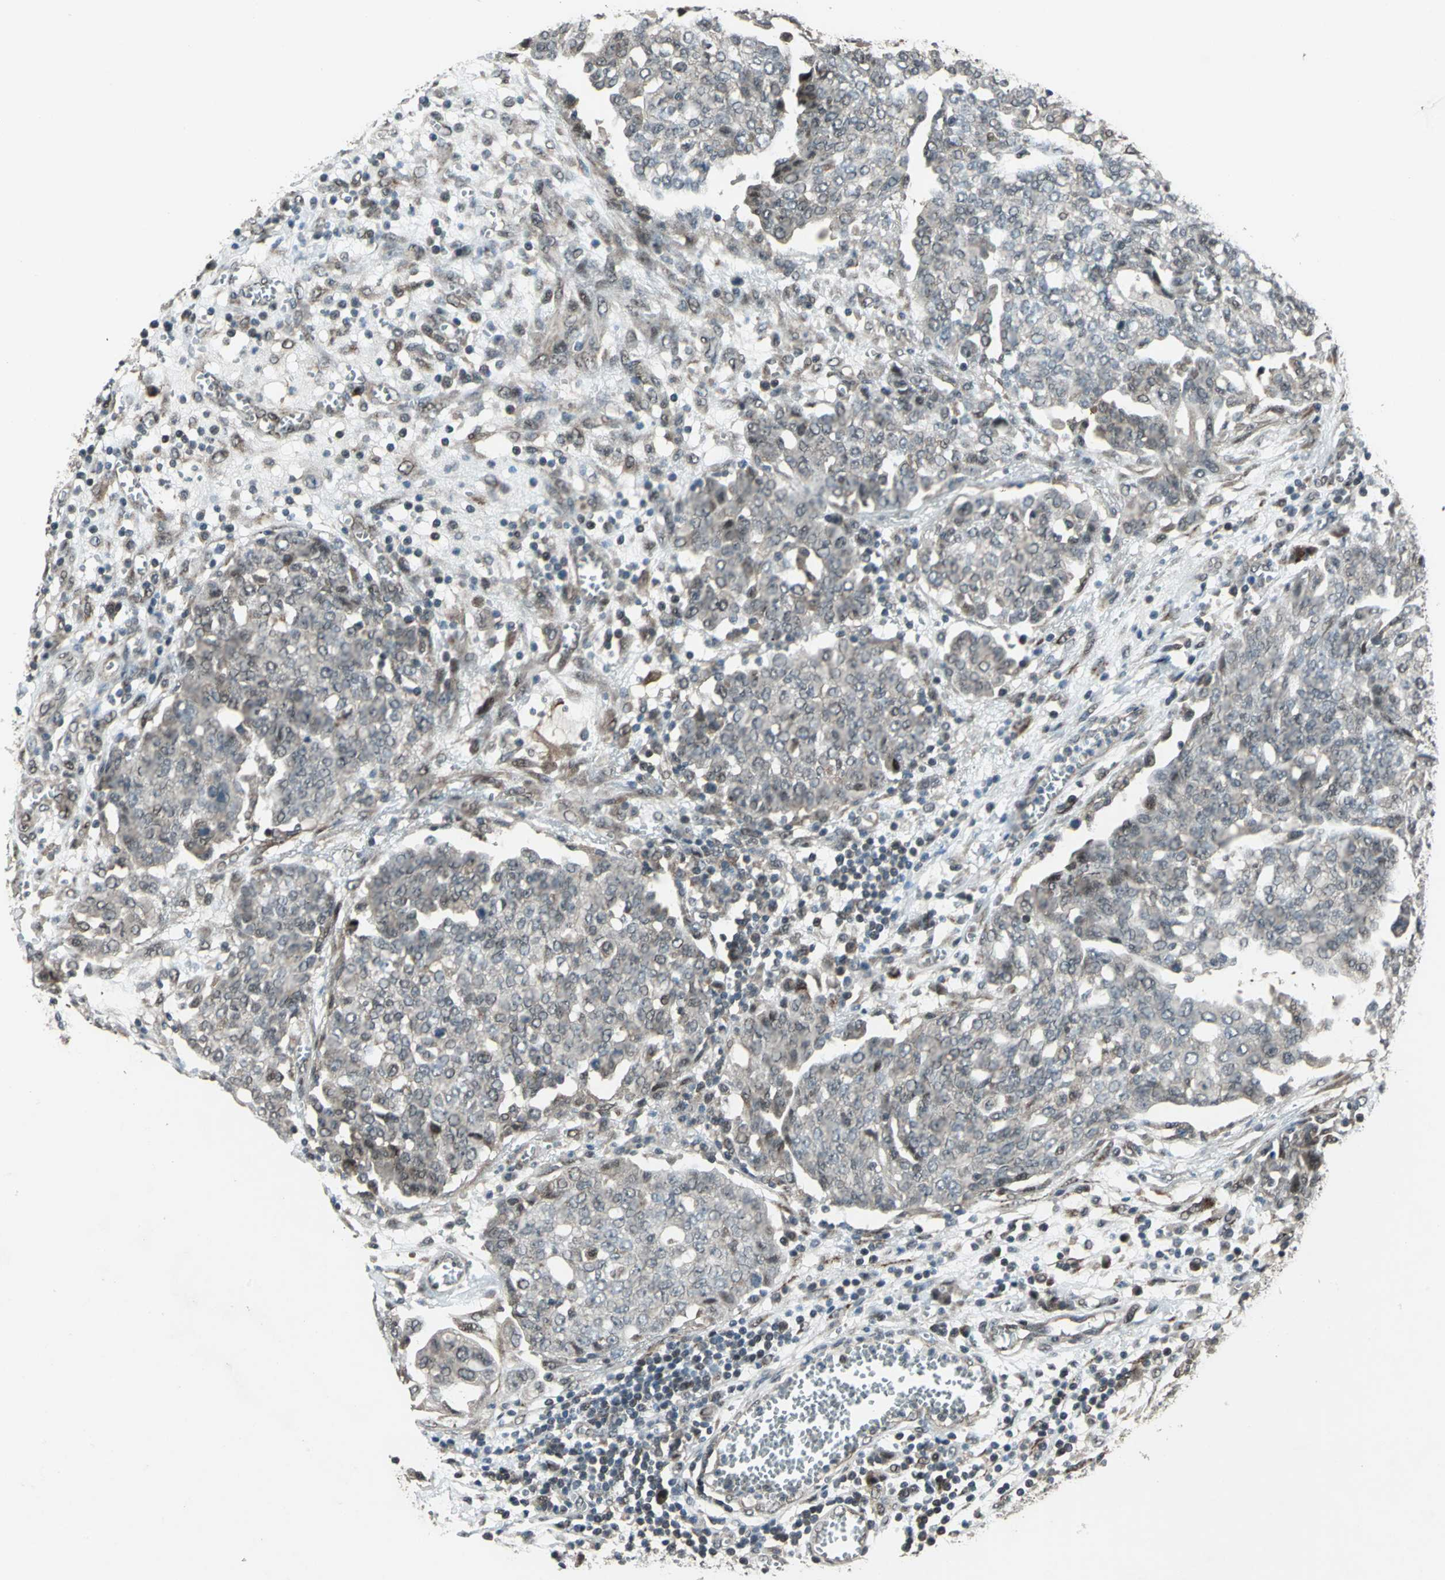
{"staining": {"intensity": "weak", "quantity": "25%-75%", "location": "cytoplasmic/membranous,nuclear"}, "tissue": "ovarian cancer", "cell_type": "Tumor cells", "image_type": "cancer", "snomed": [{"axis": "morphology", "description": "Cystadenocarcinoma, serous, NOS"}, {"axis": "topography", "description": "Soft tissue"}, {"axis": "topography", "description": "Ovary"}], "caption": "Immunohistochemical staining of ovarian cancer (serous cystadenocarcinoma) displays weak cytoplasmic/membranous and nuclear protein expression in about 25%-75% of tumor cells.", "gene": "COPS5", "patient": {"sex": "female", "age": 57}}